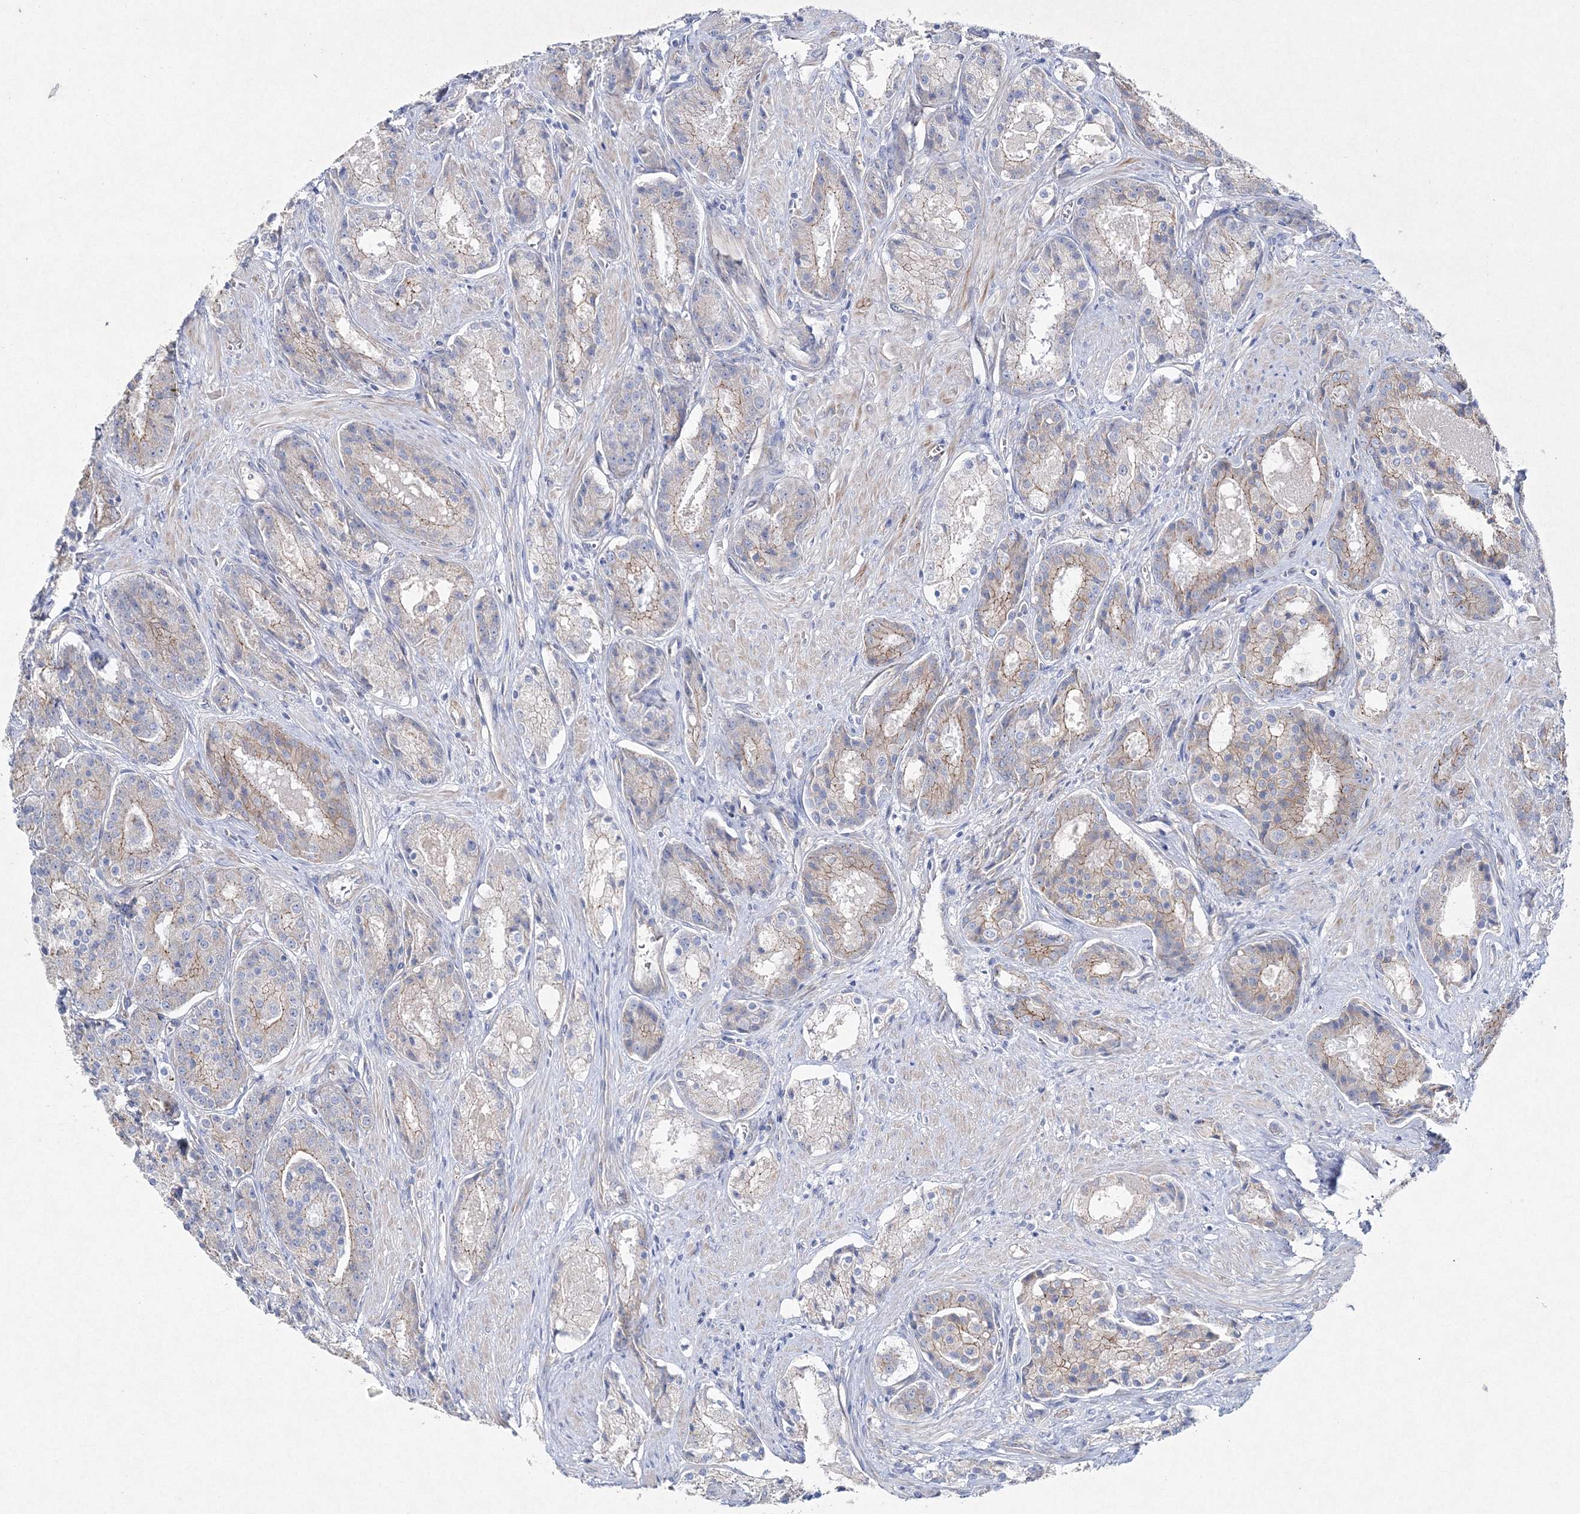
{"staining": {"intensity": "moderate", "quantity": "25%-75%", "location": "cytoplasmic/membranous"}, "tissue": "prostate cancer", "cell_type": "Tumor cells", "image_type": "cancer", "snomed": [{"axis": "morphology", "description": "Adenocarcinoma, High grade"}, {"axis": "topography", "description": "Prostate"}], "caption": "Tumor cells reveal medium levels of moderate cytoplasmic/membranous positivity in about 25%-75% of cells in prostate cancer.", "gene": "NAA40", "patient": {"sex": "male", "age": 60}}